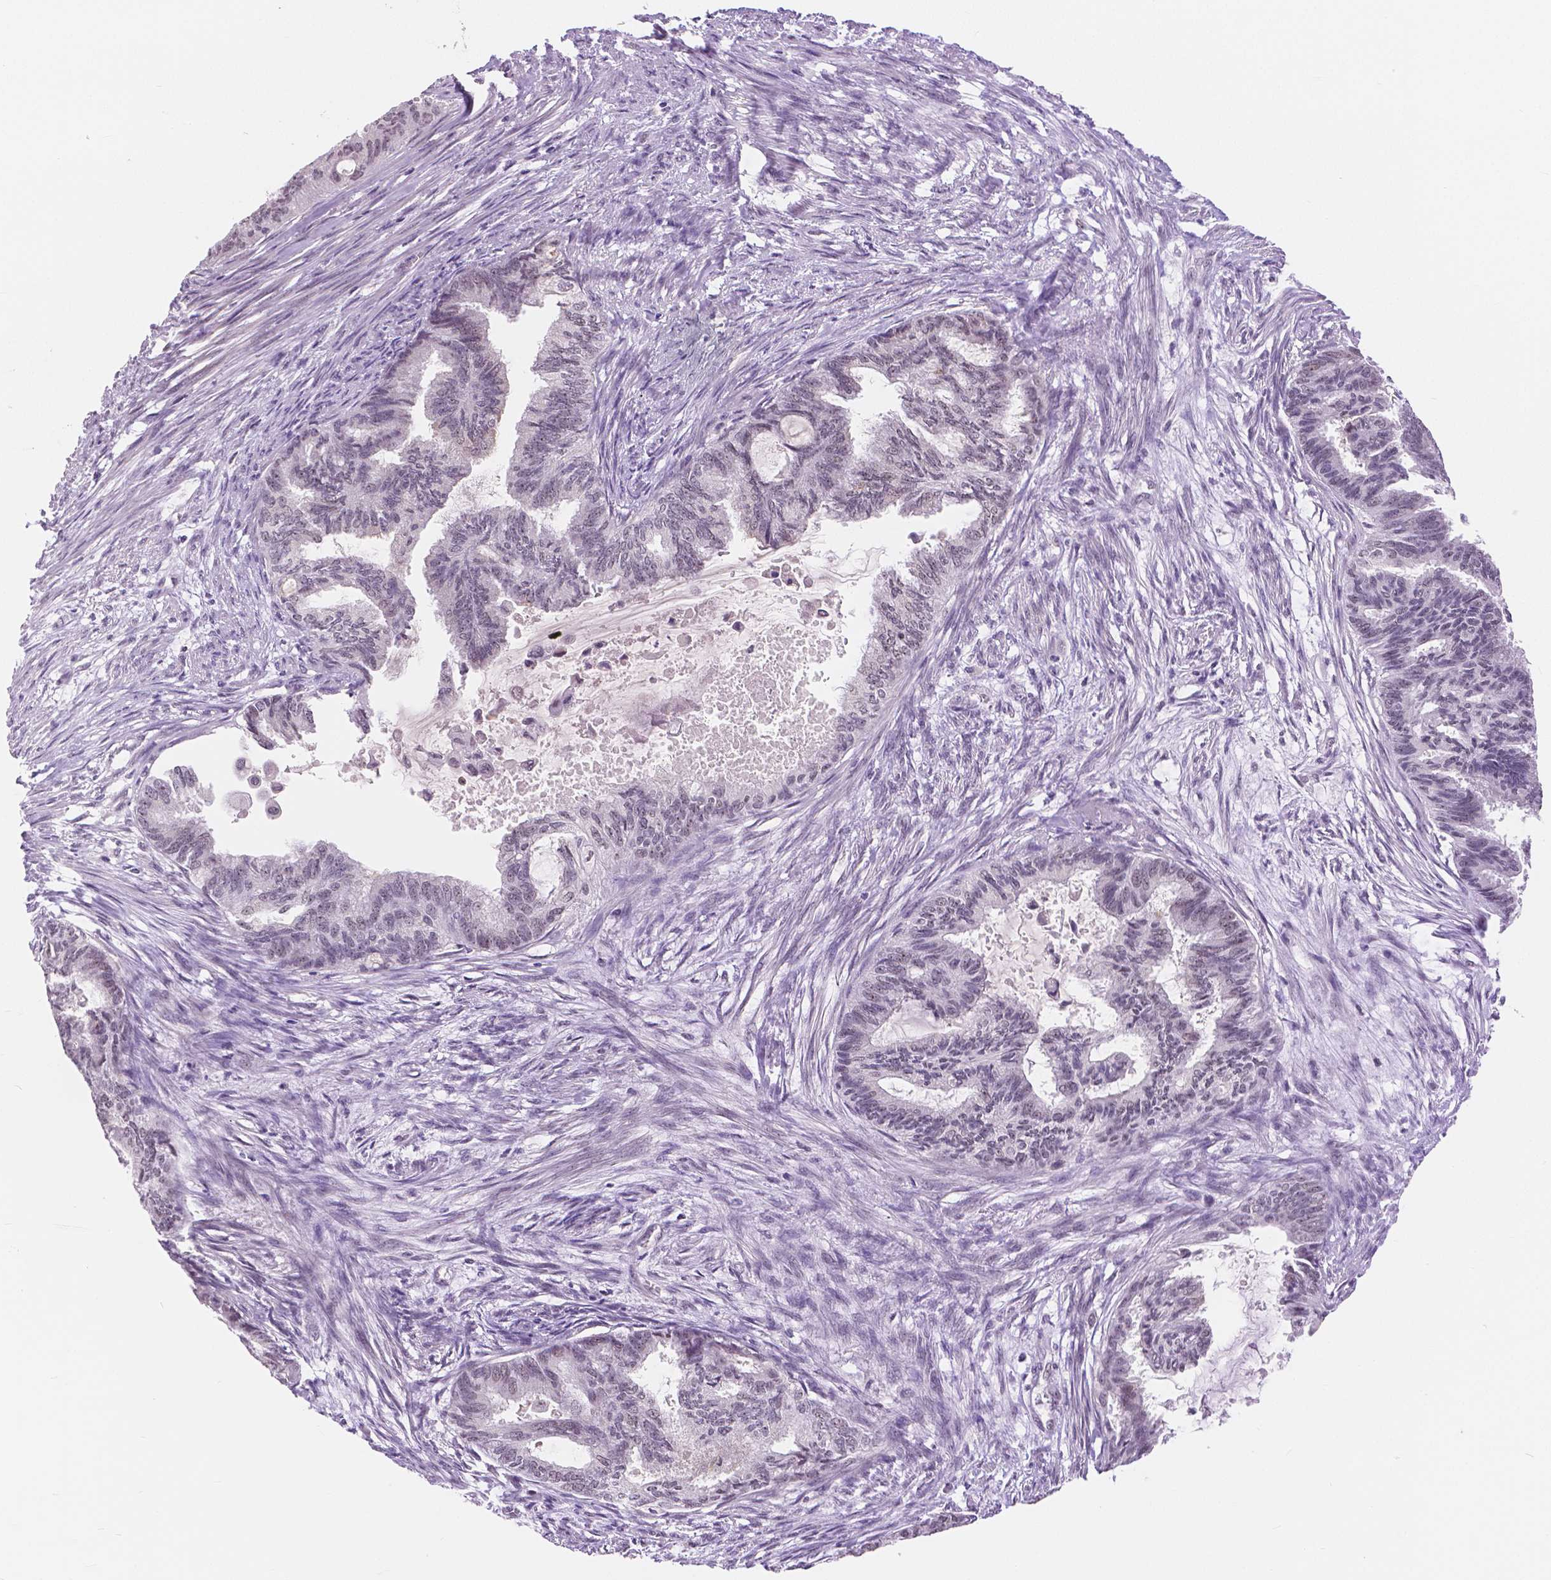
{"staining": {"intensity": "weak", "quantity": "25%-75%", "location": "nuclear"}, "tissue": "endometrial cancer", "cell_type": "Tumor cells", "image_type": "cancer", "snomed": [{"axis": "morphology", "description": "Adenocarcinoma, NOS"}, {"axis": "topography", "description": "Endometrium"}], "caption": "Endometrial cancer was stained to show a protein in brown. There is low levels of weak nuclear staining in about 25%-75% of tumor cells.", "gene": "NHP2", "patient": {"sex": "female", "age": 86}}